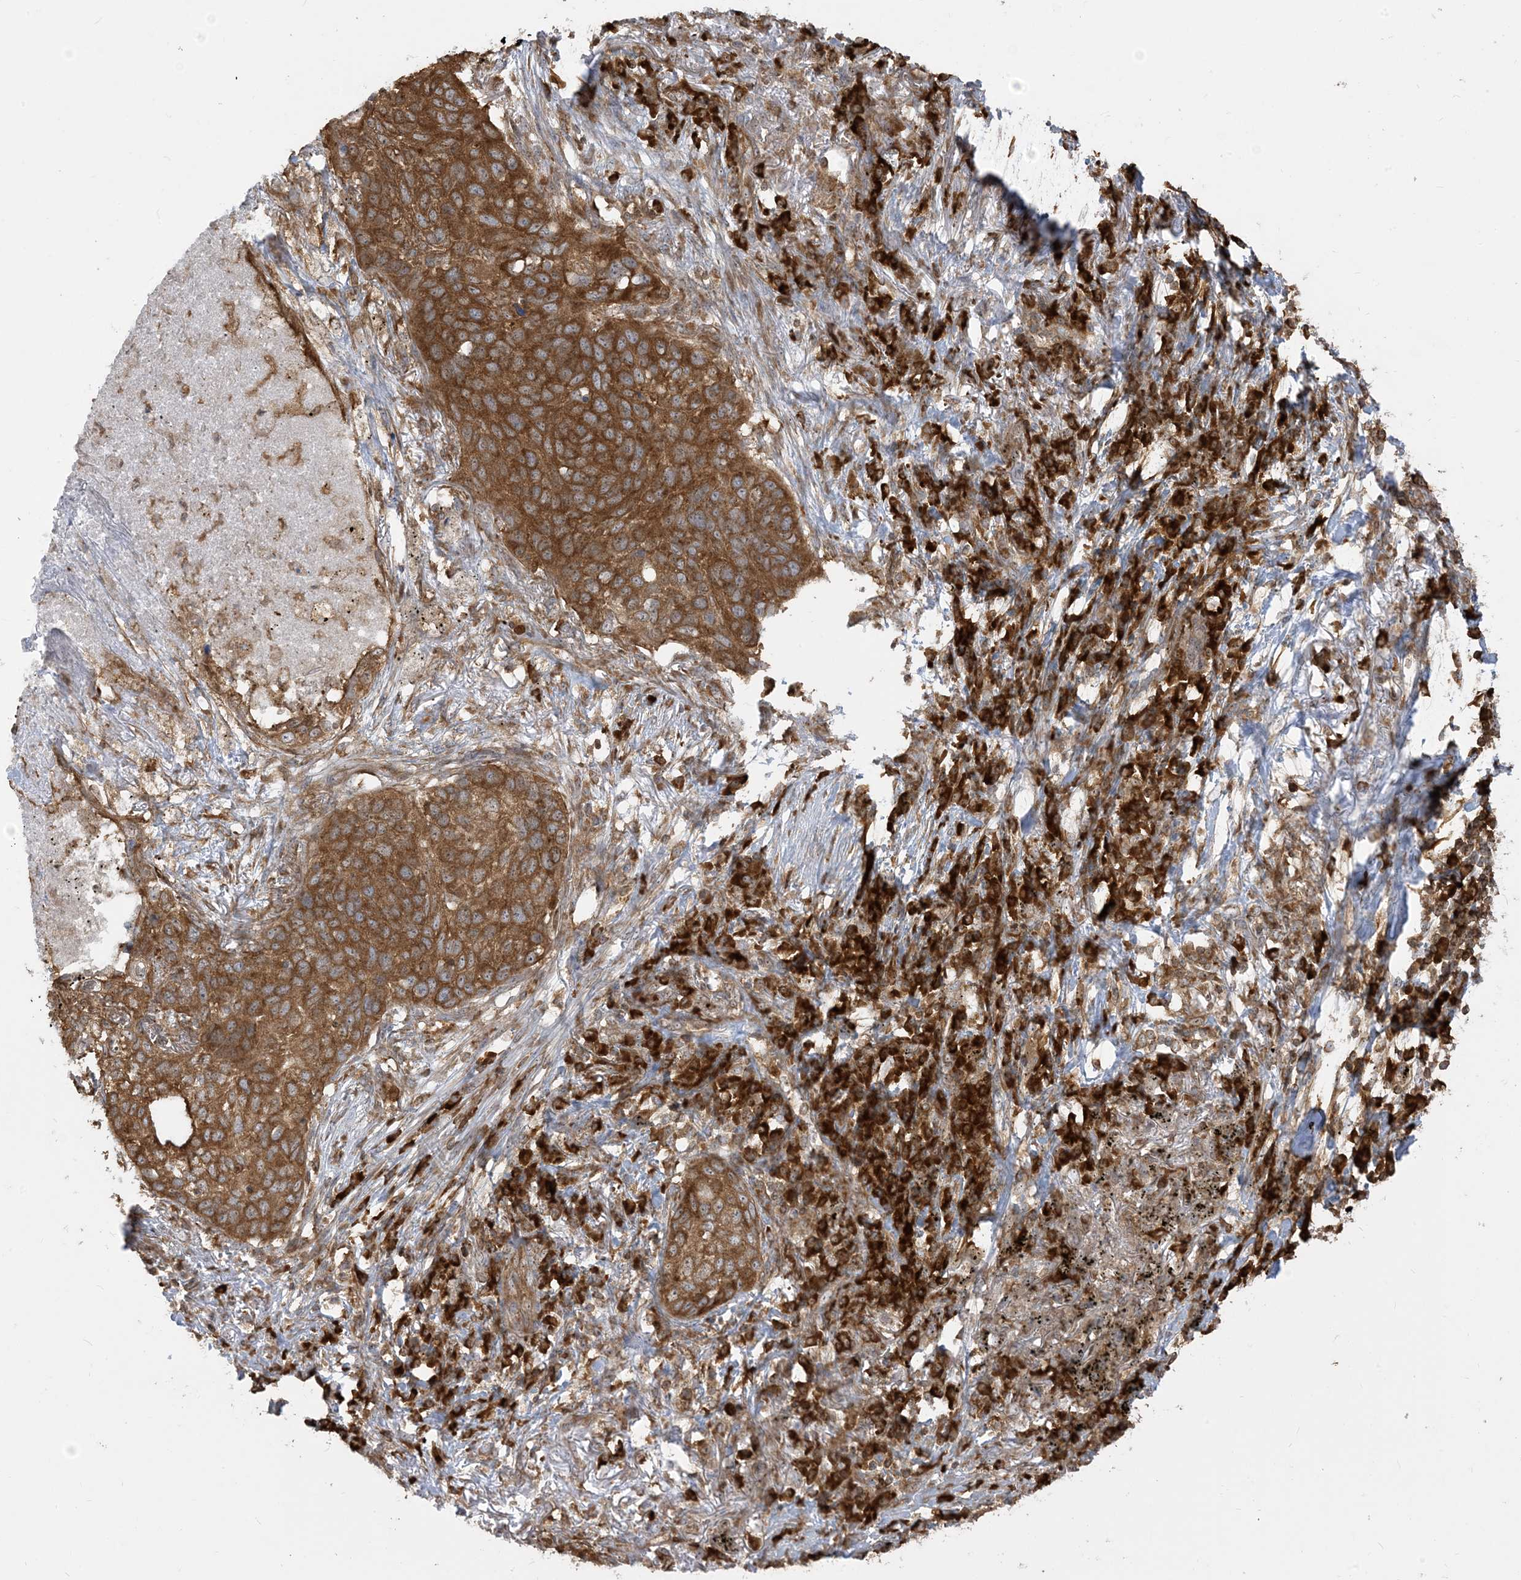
{"staining": {"intensity": "strong", "quantity": ">75%", "location": "cytoplasmic/membranous"}, "tissue": "lung cancer", "cell_type": "Tumor cells", "image_type": "cancer", "snomed": [{"axis": "morphology", "description": "Squamous cell carcinoma, NOS"}, {"axis": "topography", "description": "Lung"}], "caption": "A high-resolution image shows IHC staining of lung squamous cell carcinoma, which reveals strong cytoplasmic/membranous positivity in about >75% of tumor cells.", "gene": "SRP72", "patient": {"sex": "female", "age": 63}}